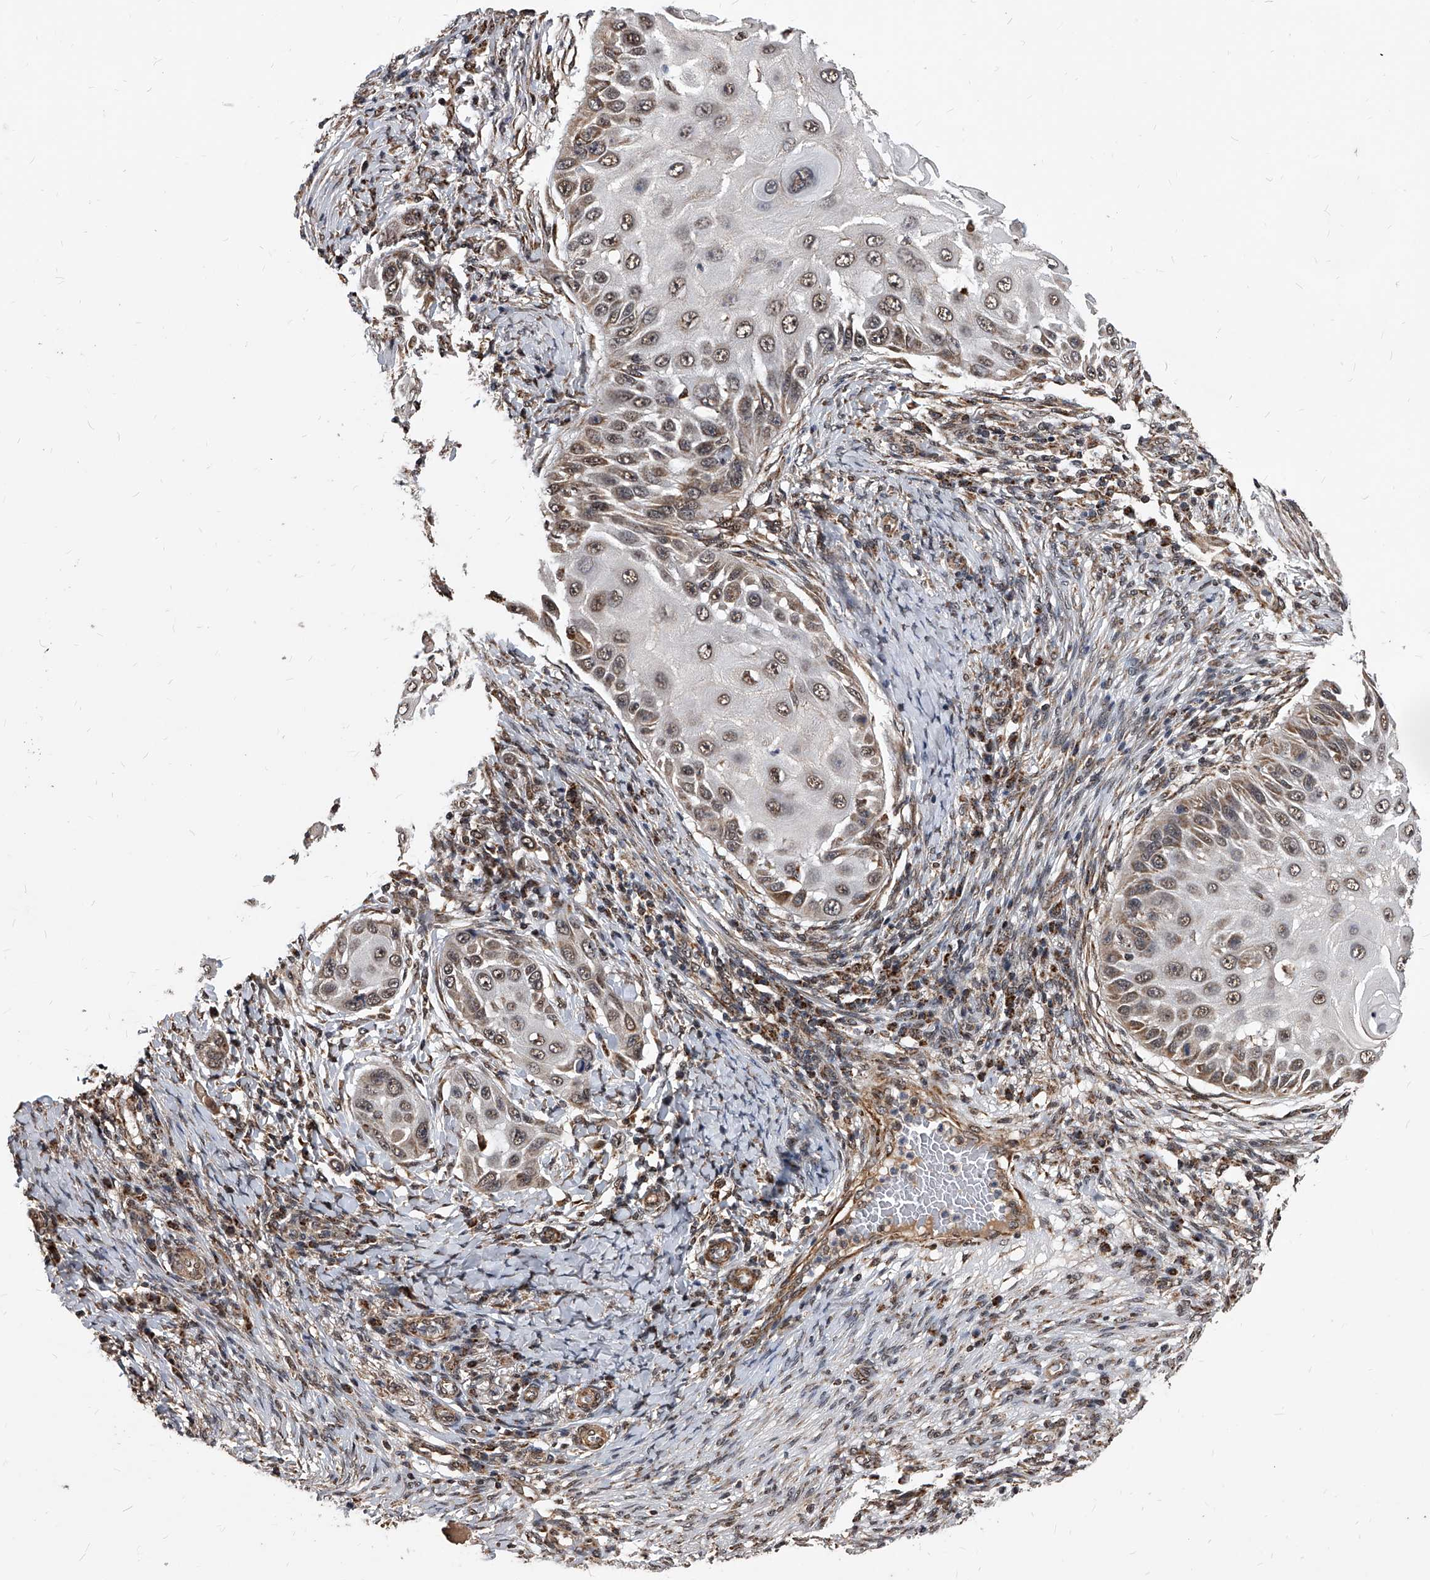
{"staining": {"intensity": "weak", "quantity": ">75%", "location": "nuclear"}, "tissue": "skin cancer", "cell_type": "Tumor cells", "image_type": "cancer", "snomed": [{"axis": "morphology", "description": "Squamous cell carcinoma, NOS"}, {"axis": "topography", "description": "Skin"}], "caption": "Skin squamous cell carcinoma stained with DAB immunohistochemistry exhibits low levels of weak nuclear positivity in approximately >75% of tumor cells.", "gene": "DUSP22", "patient": {"sex": "female", "age": 44}}